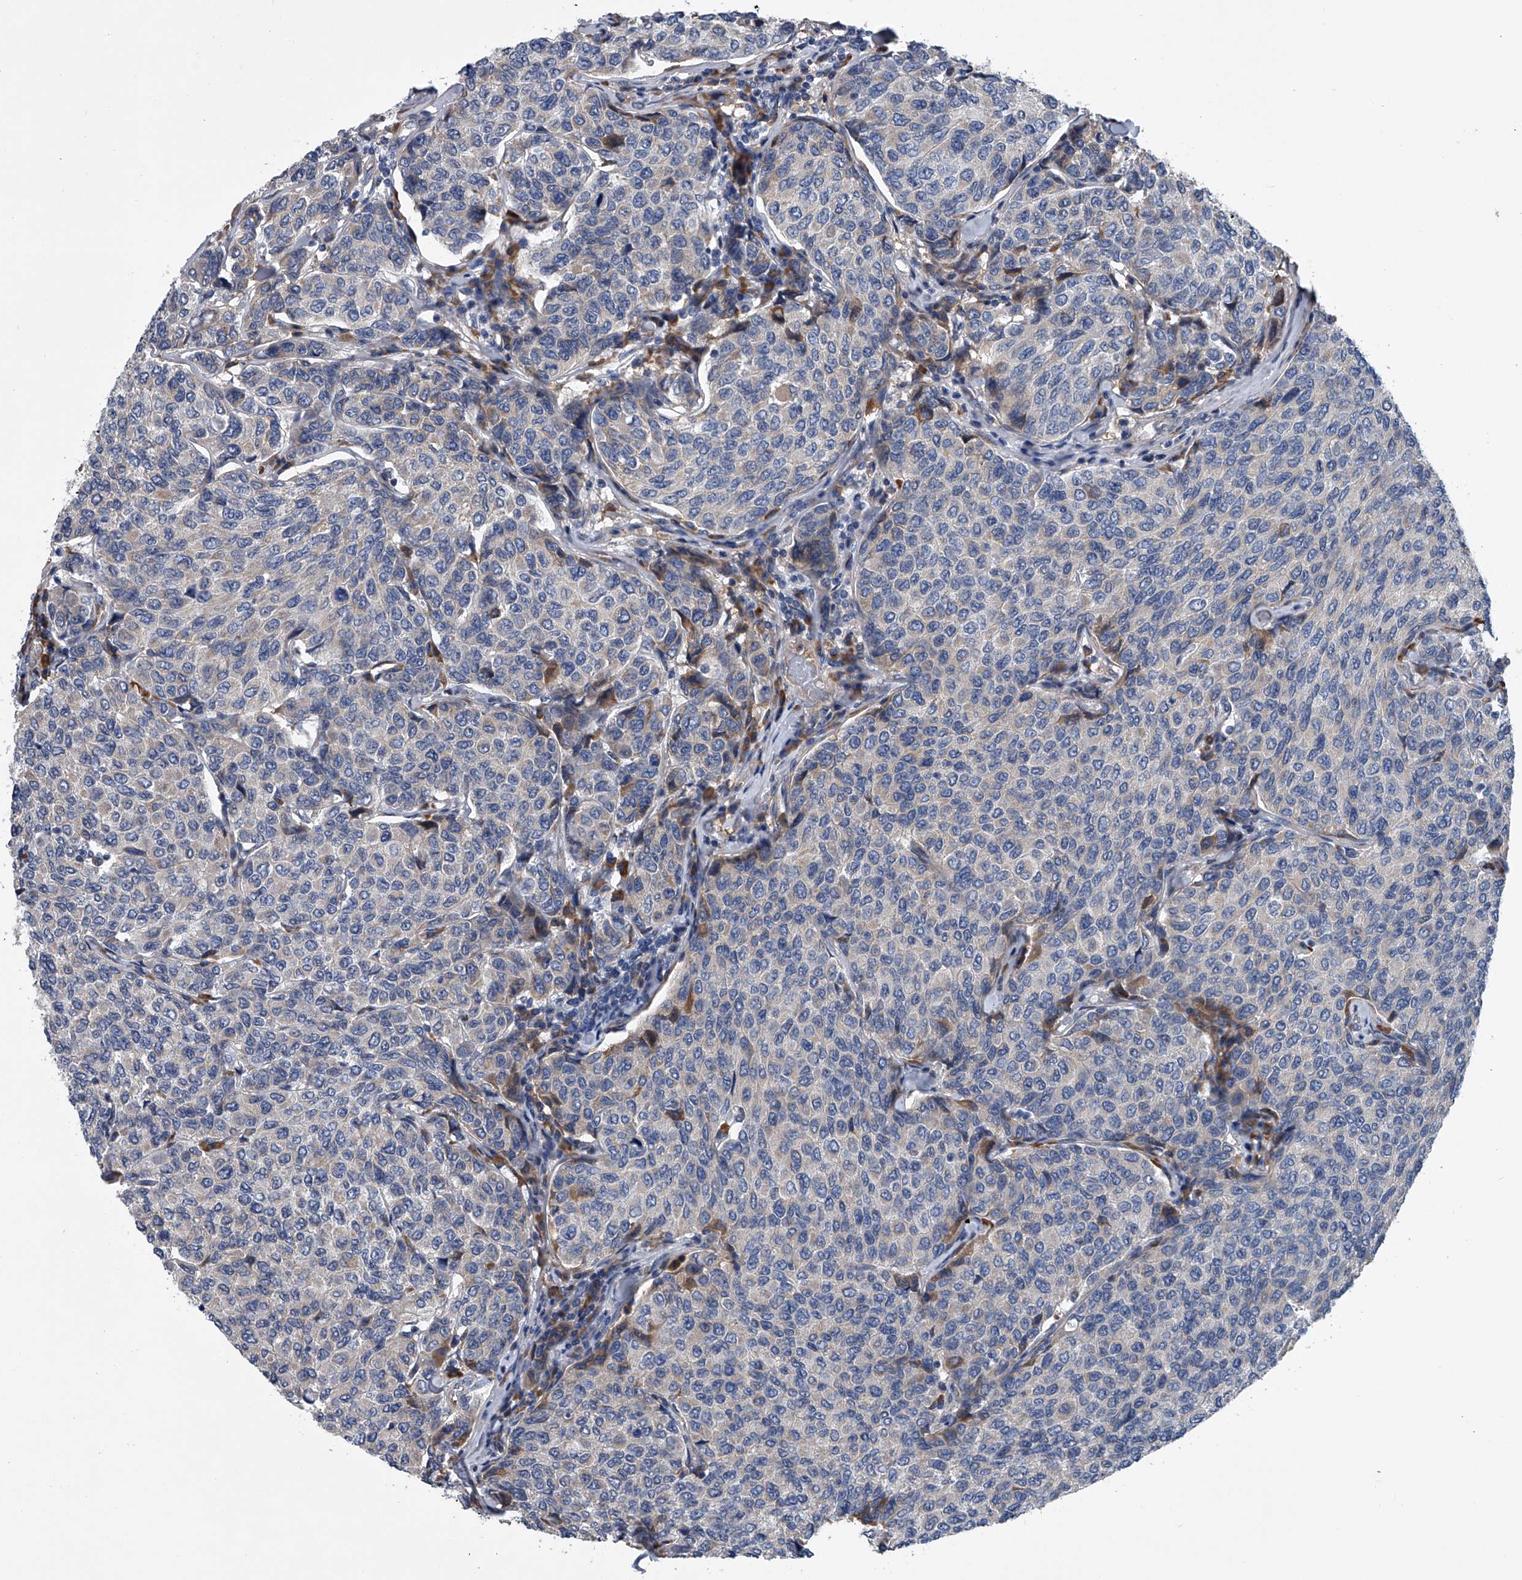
{"staining": {"intensity": "weak", "quantity": "<25%", "location": "cytoplasmic/membranous"}, "tissue": "breast cancer", "cell_type": "Tumor cells", "image_type": "cancer", "snomed": [{"axis": "morphology", "description": "Duct carcinoma"}, {"axis": "topography", "description": "Breast"}], "caption": "Tumor cells show no significant protein positivity in breast cancer.", "gene": "ABCG1", "patient": {"sex": "female", "age": 55}}